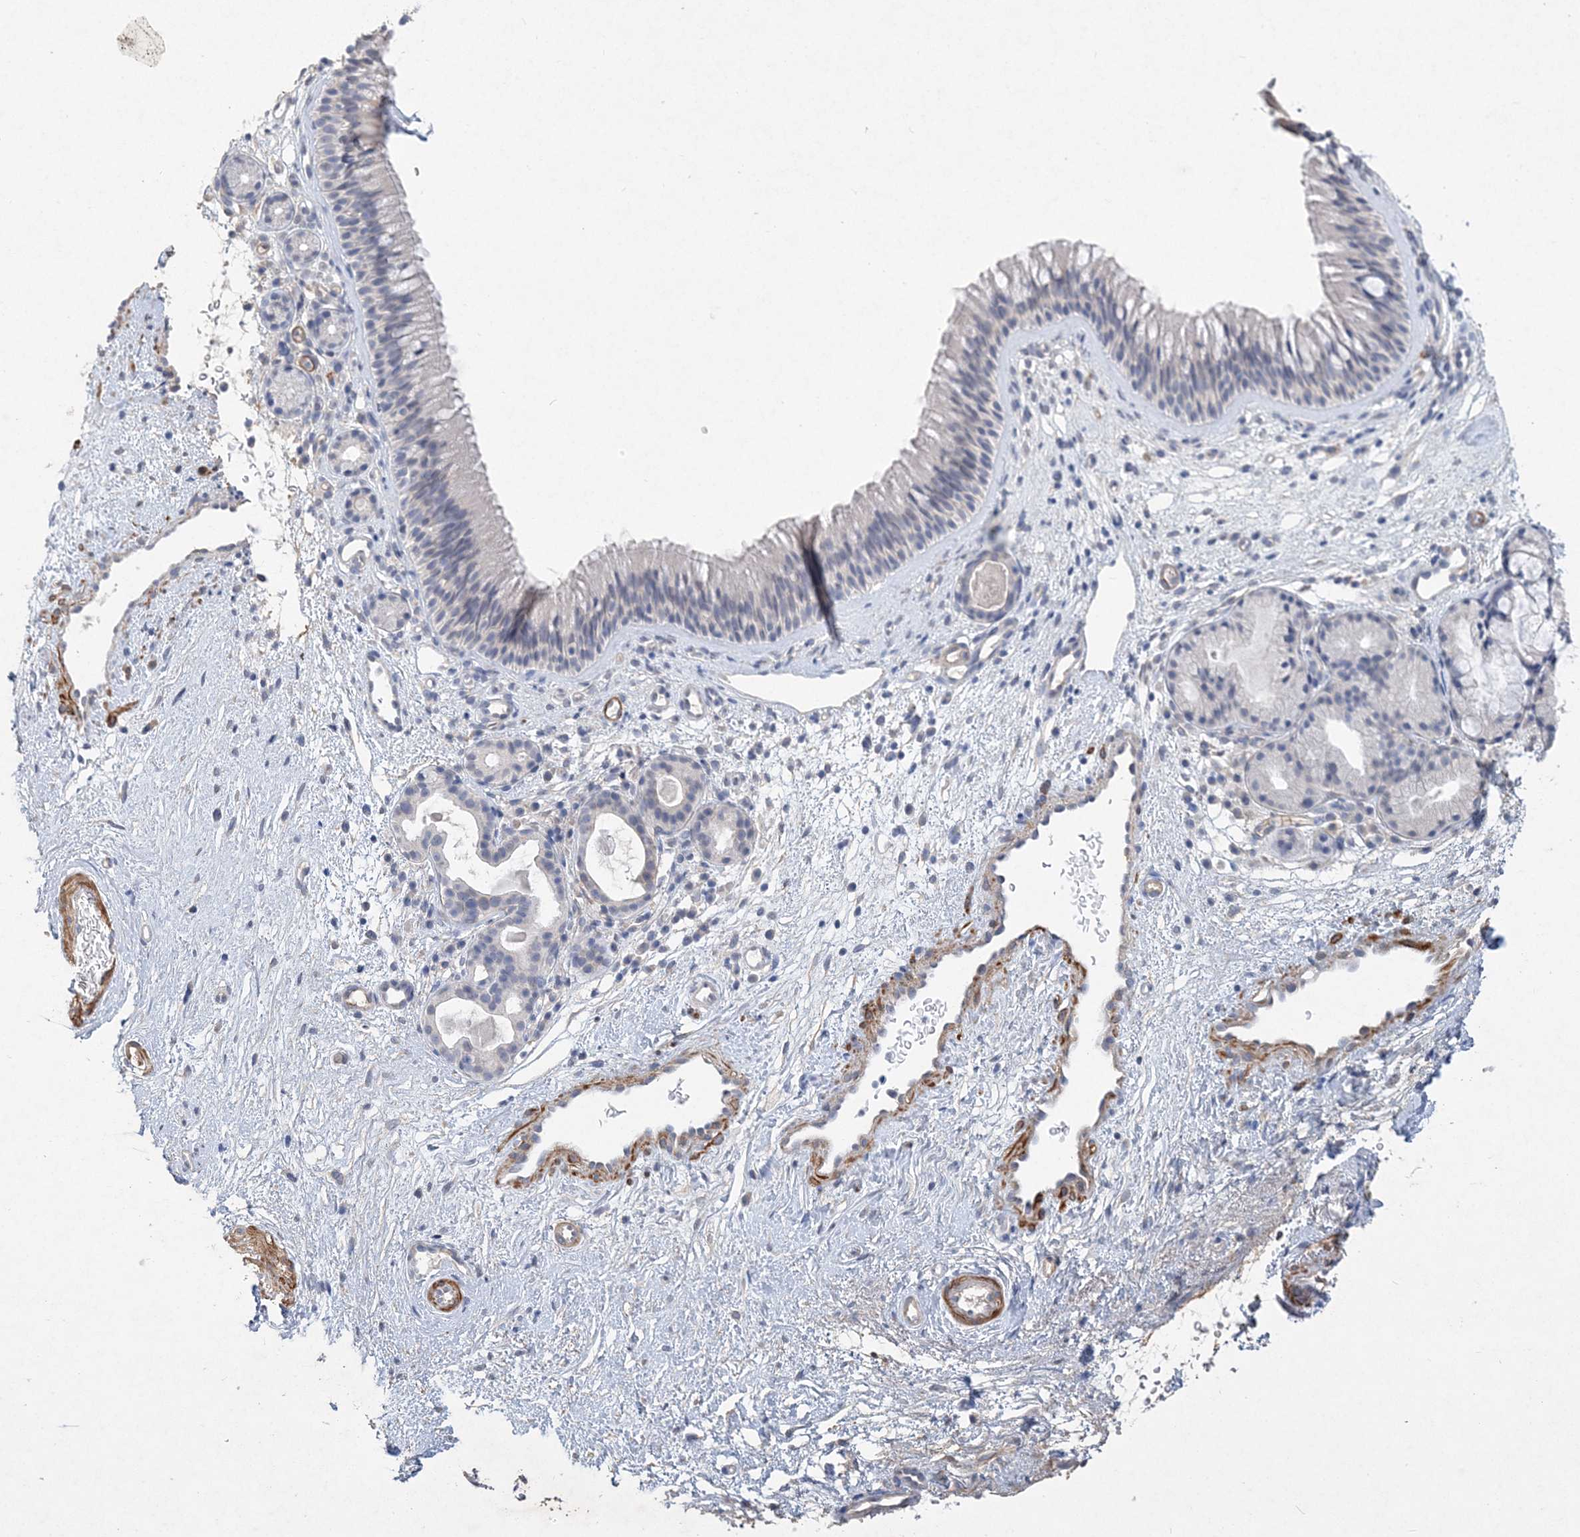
{"staining": {"intensity": "negative", "quantity": "none", "location": "none"}, "tissue": "nasopharynx", "cell_type": "Respiratory epithelial cells", "image_type": "normal", "snomed": [{"axis": "morphology", "description": "Normal tissue, NOS"}, {"axis": "morphology", "description": "Inflammation, NOS"}, {"axis": "morphology", "description": "Malignant melanoma, Metastatic site"}, {"axis": "topography", "description": "Nasopharynx"}], "caption": "DAB (3,3'-diaminobenzidine) immunohistochemical staining of normal nasopharynx reveals no significant staining in respiratory epithelial cells.", "gene": "C11orf58", "patient": {"sex": "male", "age": 70}}